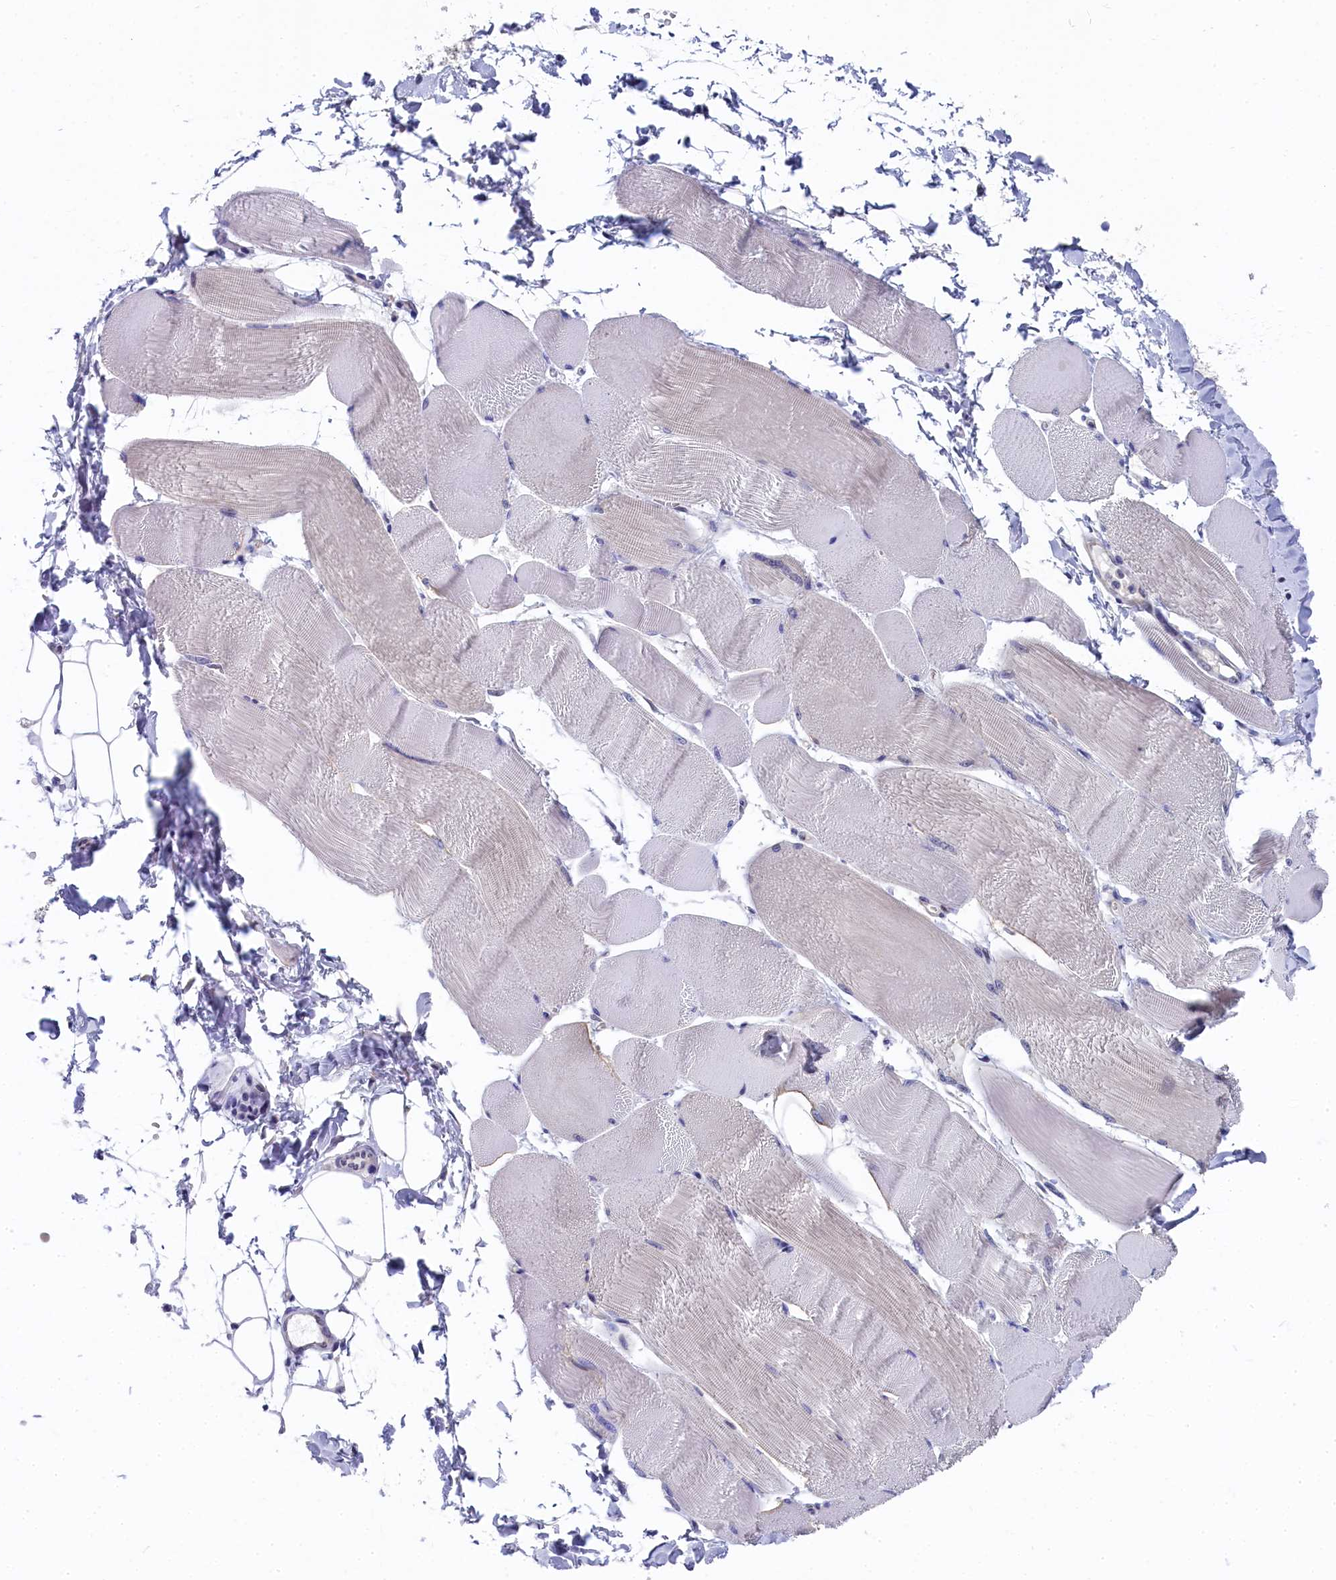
{"staining": {"intensity": "negative", "quantity": "none", "location": "none"}, "tissue": "skeletal muscle", "cell_type": "Myocytes", "image_type": "normal", "snomed": [{"axis": "morphology", "description": "Normal tissue, NOS"}, {"axis": "morphology", "description": "Basal cell carcinoma"}, {"axis": "topography", "description": "Skeletal muscle"}], "caption": "Skeletal muscle stained for a protein using IHC exhibits no staining myocytes.", "gene": "C11orf54", "patient": {"sex": "female", "age": 64}}